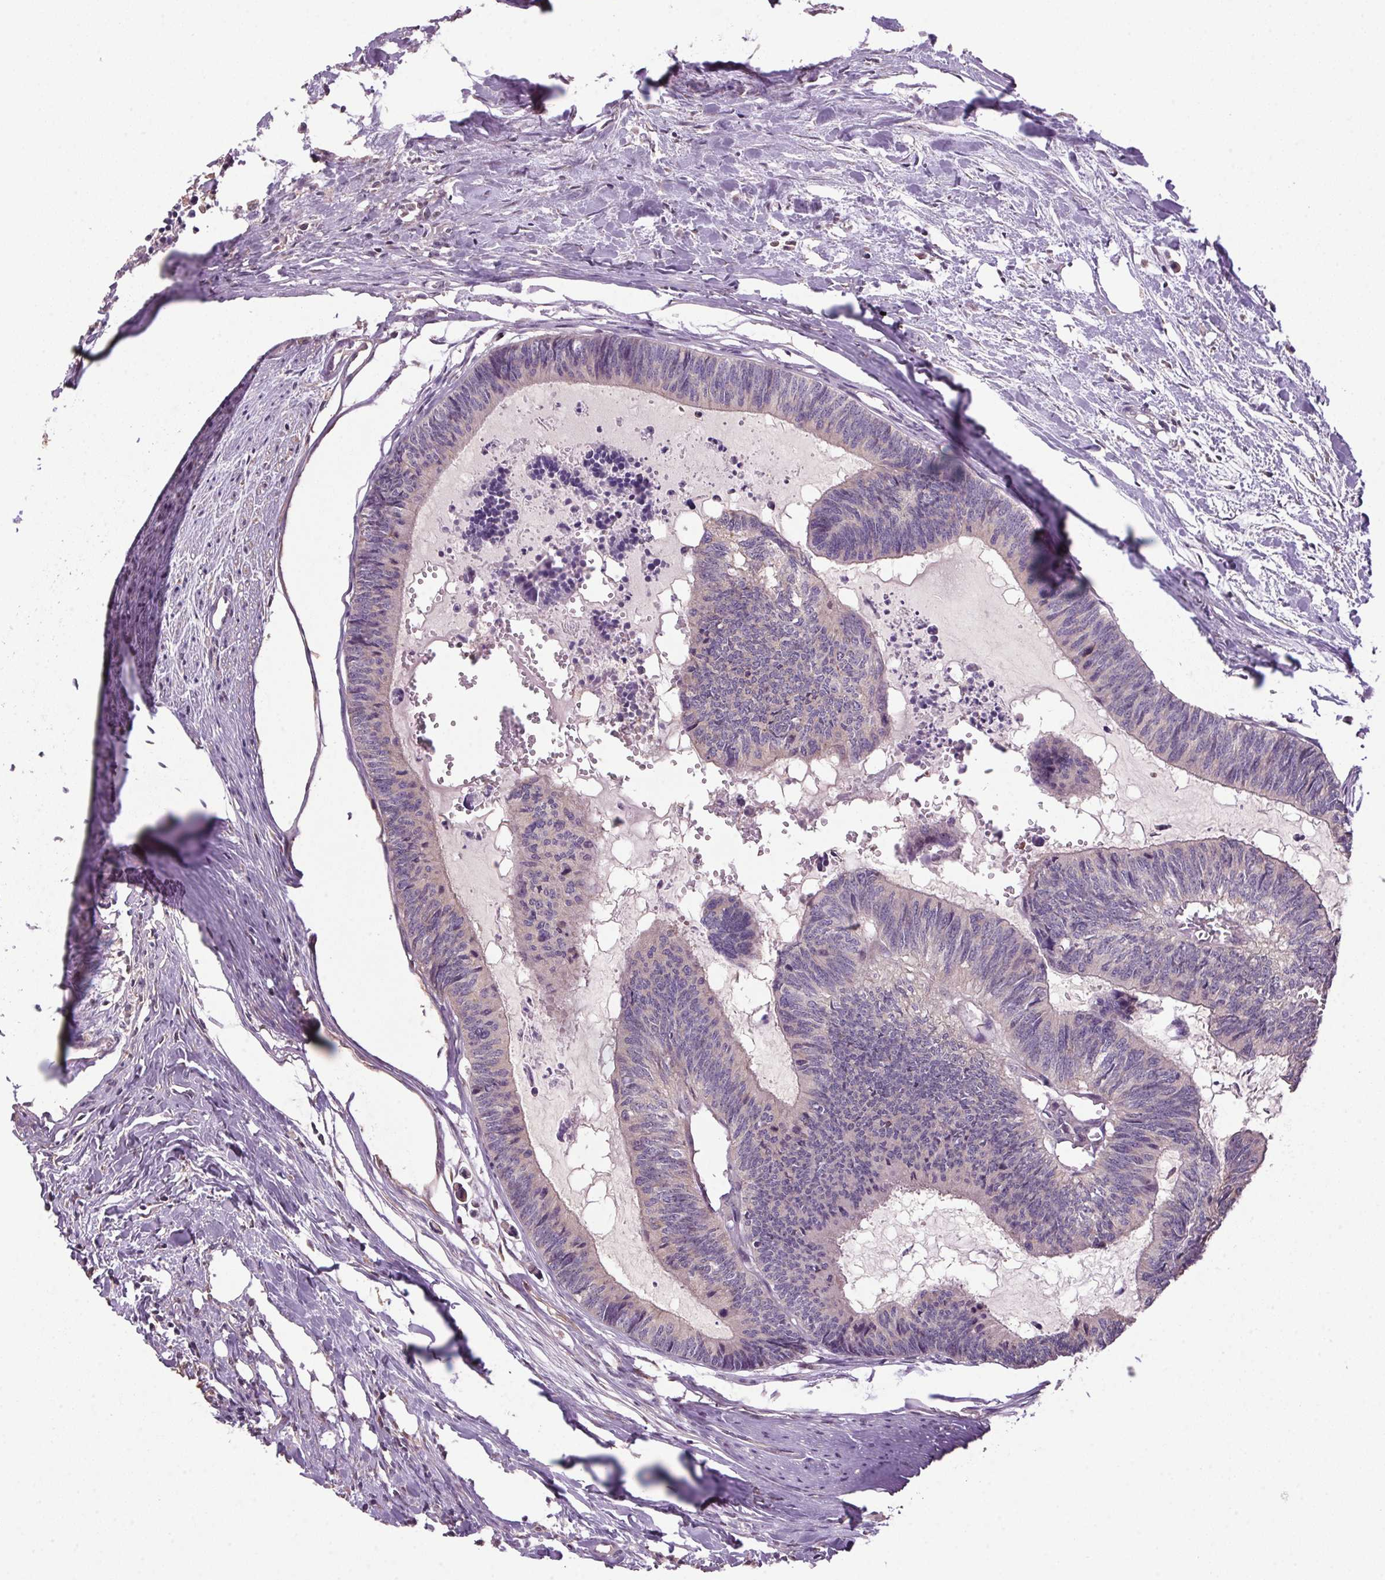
{"staining": {"intensity": "negative", "quantity": "none", "location": "none"}, "tissue": "colorectal cancer", "cell_type": "Tumor cells", "image_type": "cancer", "snomed": [{"axis": "morphology", "description": "Adenocarcinoma, NOS"}, {"axis": "topography", "description": "Colon"}, {"axis": "topography", "description": "Rectum"}], "caption": "This is an immunohistochemistry histopathology image of colorectal adenocarcinoma. There is no expression in tumor cells.", "gene": "AKR1E2", "patient": {"sex": "male", "age": 57}}